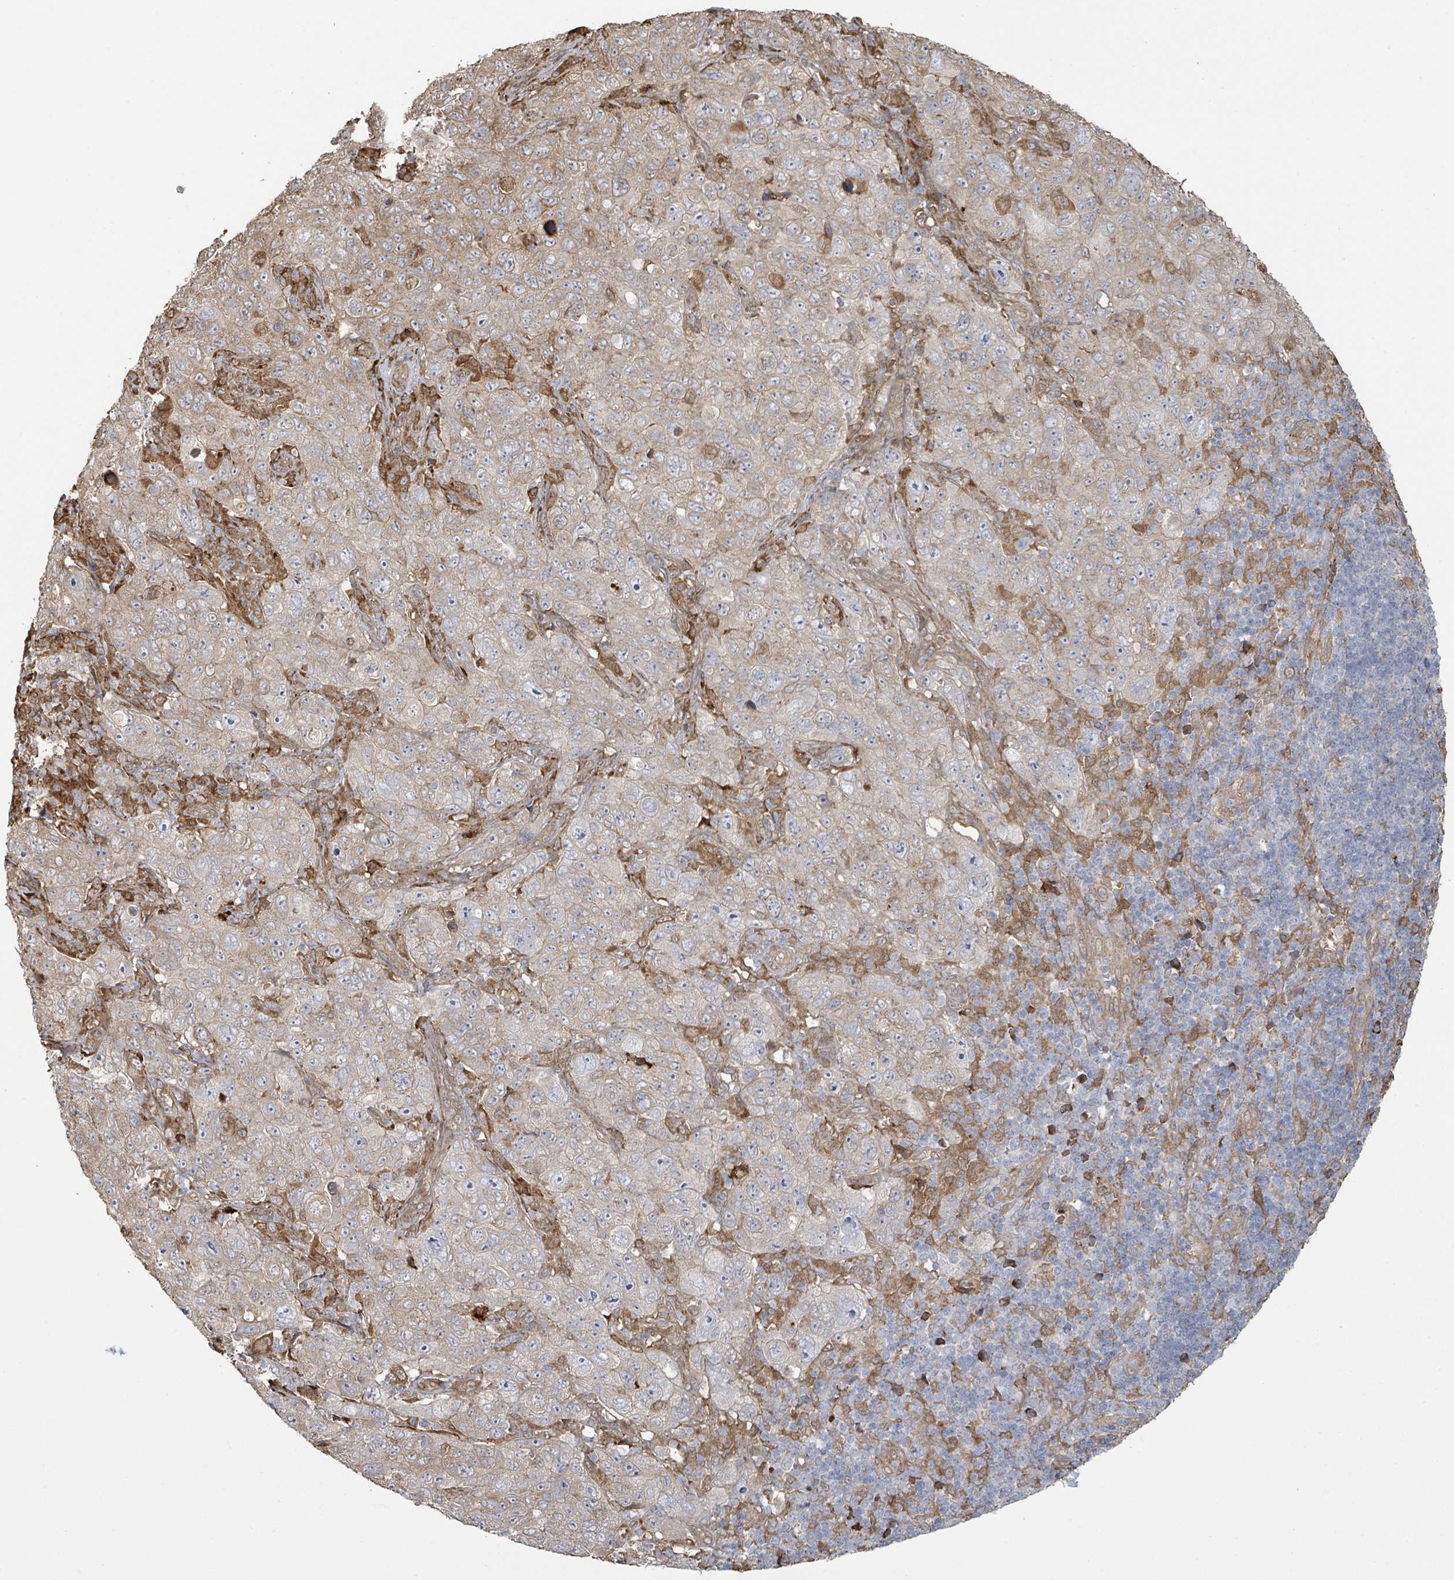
{"staining": {"intensity": "weak", "quantity": ">75%", "location": "cytoplasmic/membranous"}, "tissue": "pancreatic cancer", "cell_type": "Tumor cells", "image_type": "cancer", "snomed": [{"axis": "morphology", "description": "Adenocarcinoma, NOS"}, {"axis": "topography", "description": "Pancreas"}], "caption": "Immunohistochemical staining of human adenocarcinoma (pancreatic) shows weak cytoplasmic/membranous protein staining in approximately >75% of tumor cells.", "gene": "ARPIN", "patient": {"sex": "male", "age": 68}}